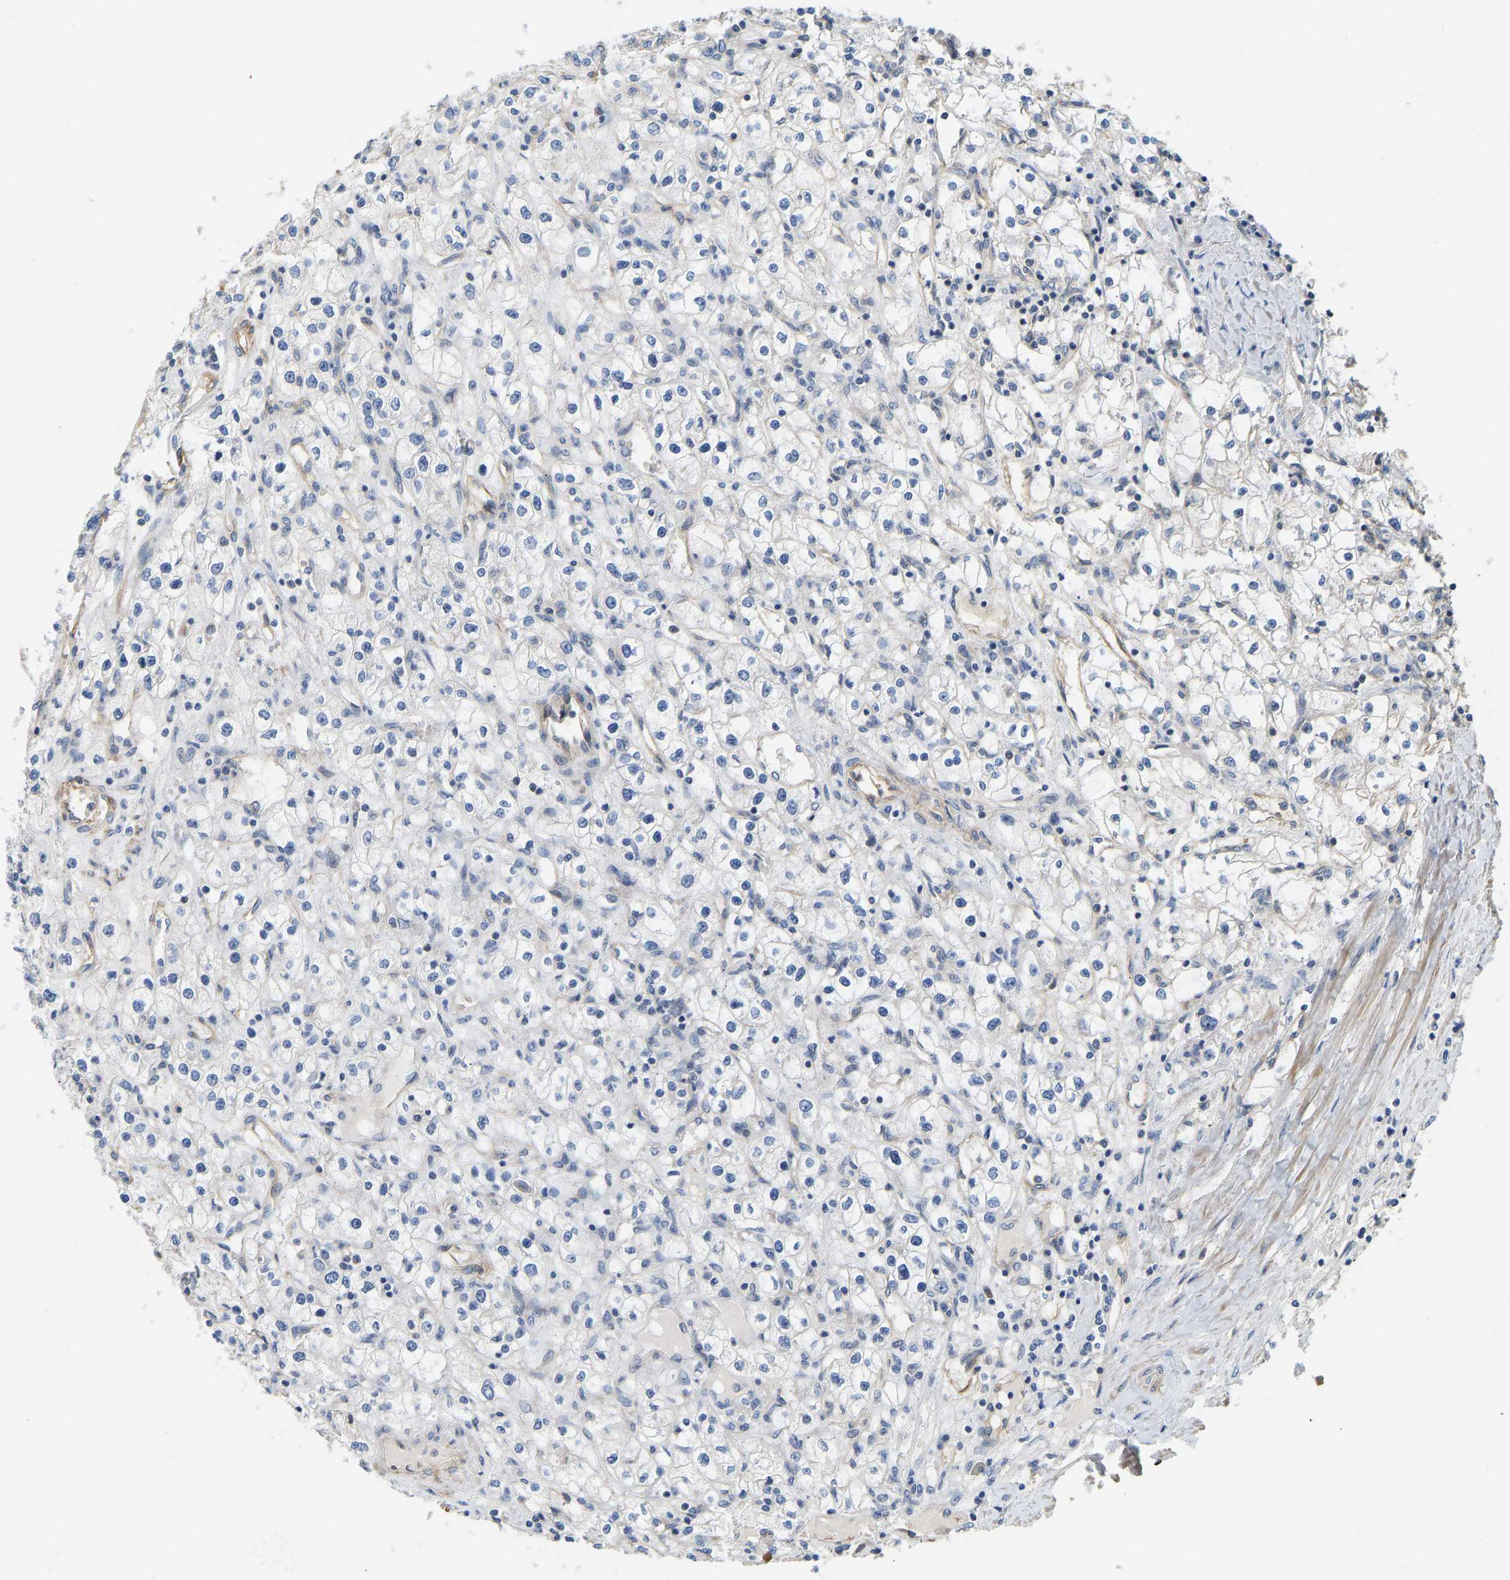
{"staining": {"intensity": "negative", "quantity": "none", "location": "none"}, "tissue": "renal cancer", "cell_type": "Tumor cells", "image_type": "cancer", "snomed": [{"axis": "morphology", "description": "Adenocarcinoma, NOS"}, {"axis": "topography", "description": "Kidney"}], "caption": "IHC of adenocarcinoma (renal) shows no expression in tumor cells.", "gene": "ELMO2", "patient": {"sex": "male", "age": 56}}